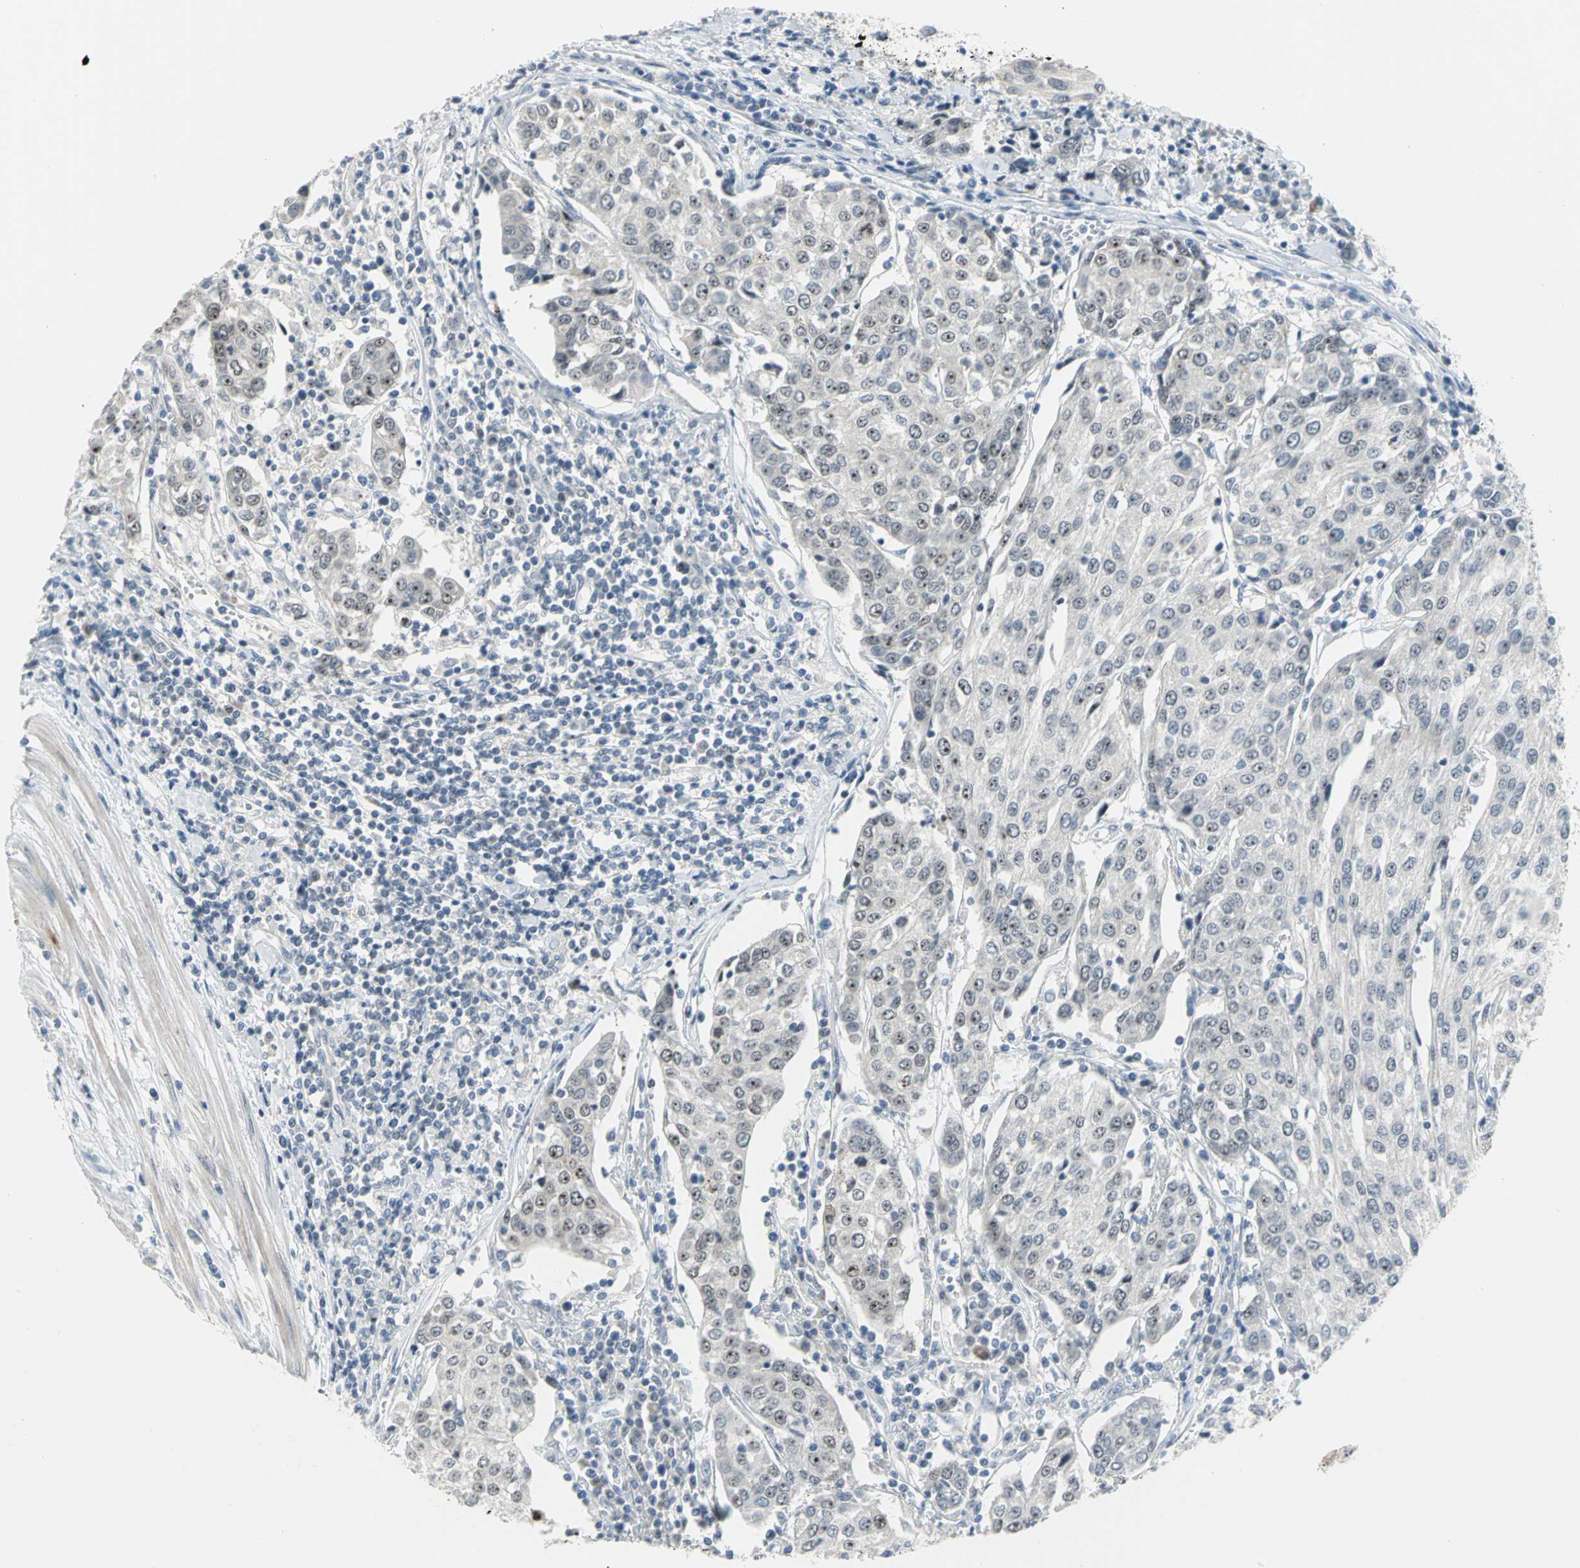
{"staining": {"intensity": "strong", "quantity": "25%-75%", "location": "nuclear"}, "tissue": "urothelial cancer", "cell_type": "Tumor cells", "image_type": "cancer", "snomed": [{"axis": "morphology", "description": "Urothelial carcinoma, High grade"}, {"axis": "topography", "description": "Urinary bladder"}], "caption": "DAB immunohistochemical staining of human urothelial carcinoma (high-grade) shows strong nuclear protein staining in about 25%-75% of tumor cells.", "gene": "MYBBP1A", "patient": {"sex": "female", "age": 85}}